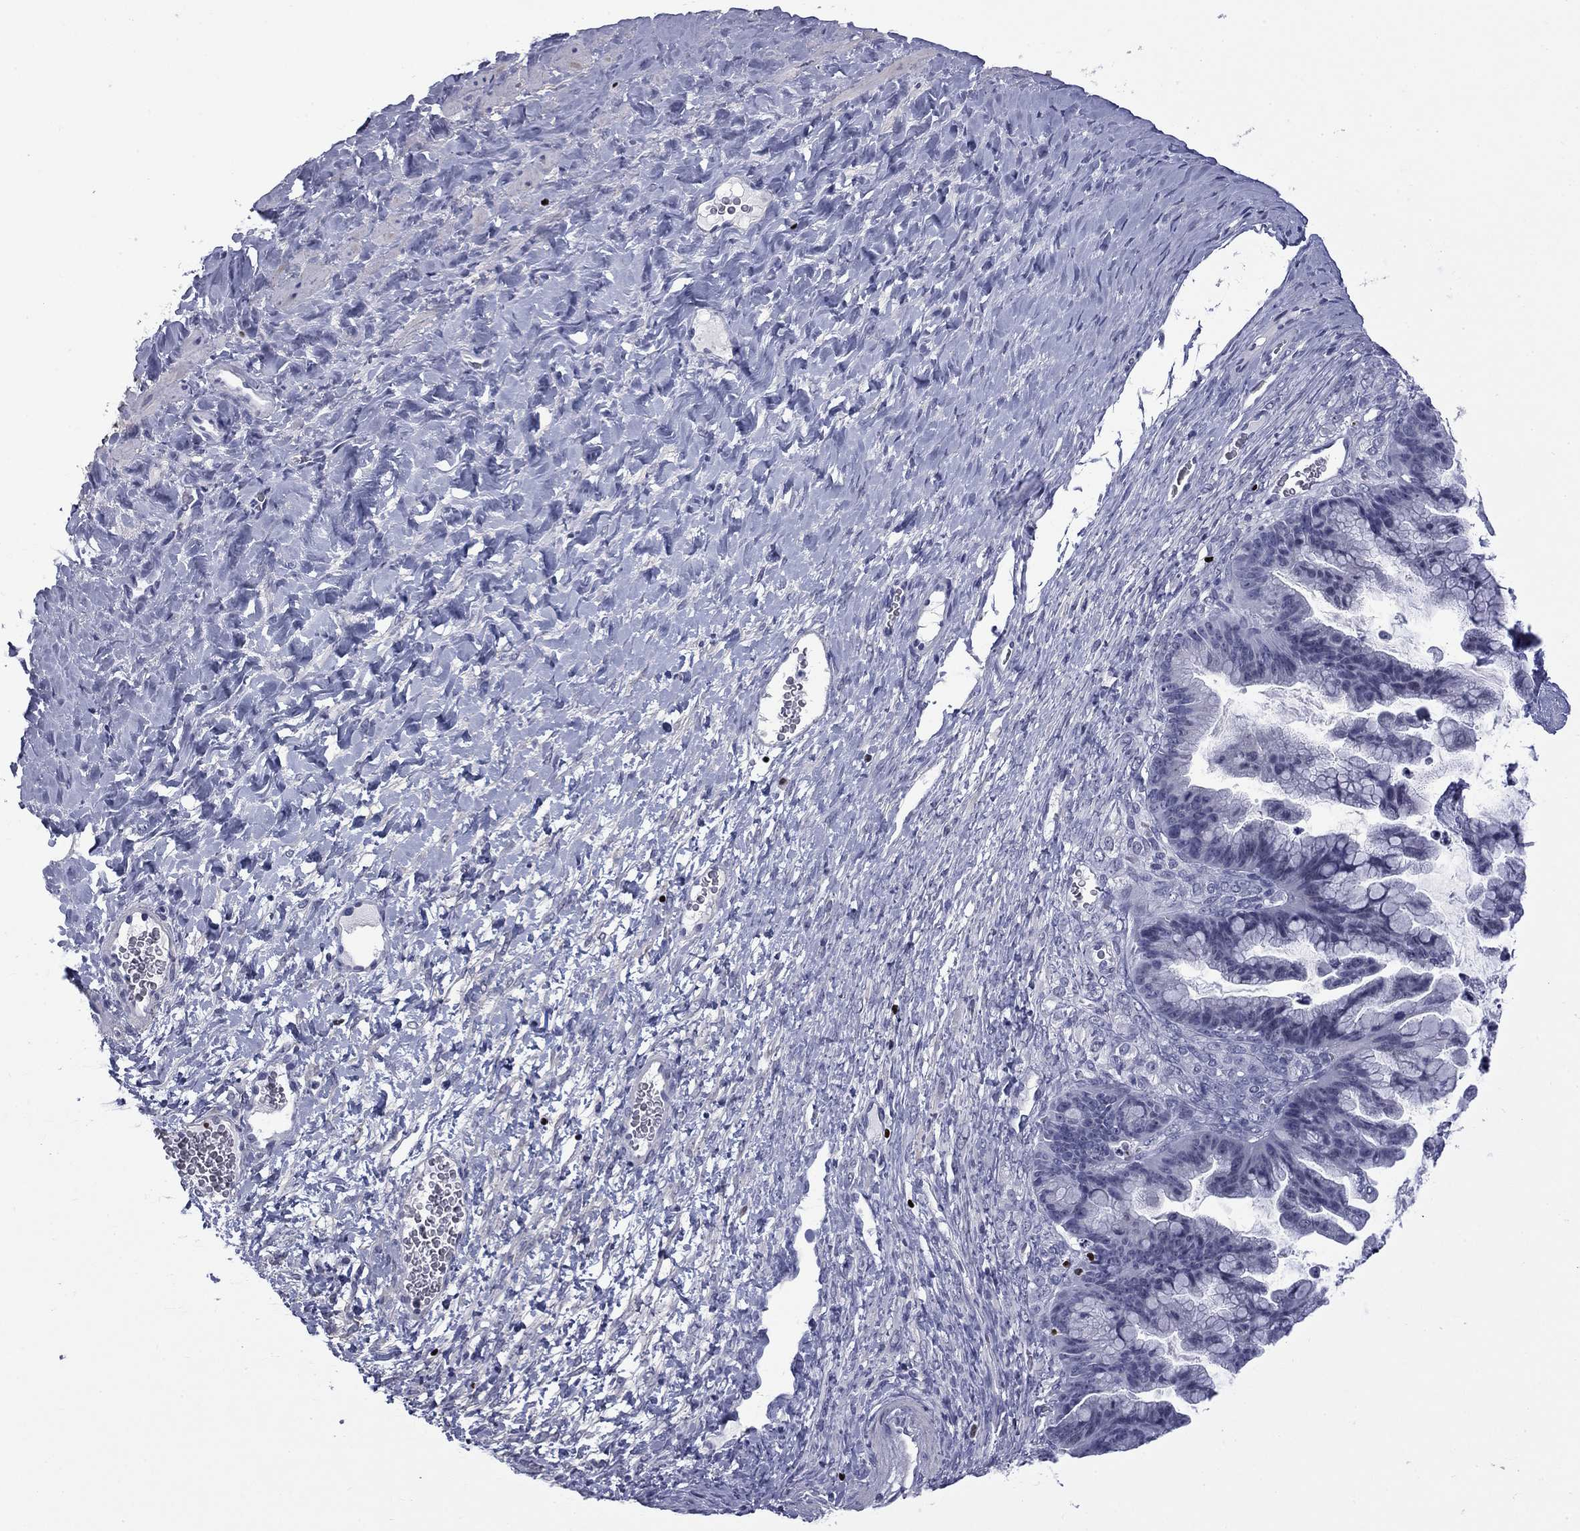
{"staining": {"intensity": "negative", "quantity": "none", "location": "none"}, "tissue": "ovarian cancer", "cell_type": "Tumor cells", "image_type": "cancer", "snomed": [{"axis": "morphology", "description": "Cystadenocarcinoma, mucinous, NOS"}, {"axis": "topography", "description": "Ovary"}], "caption": "Immunohistochemistry photomicrograph of human mucinous cystadenocarcinoma (ovarian) stained for a protein (brown), which reveals no positivity in tumor cells.", "gene": "IKZF3", "patient": {"sex": "female", "age": 67}}